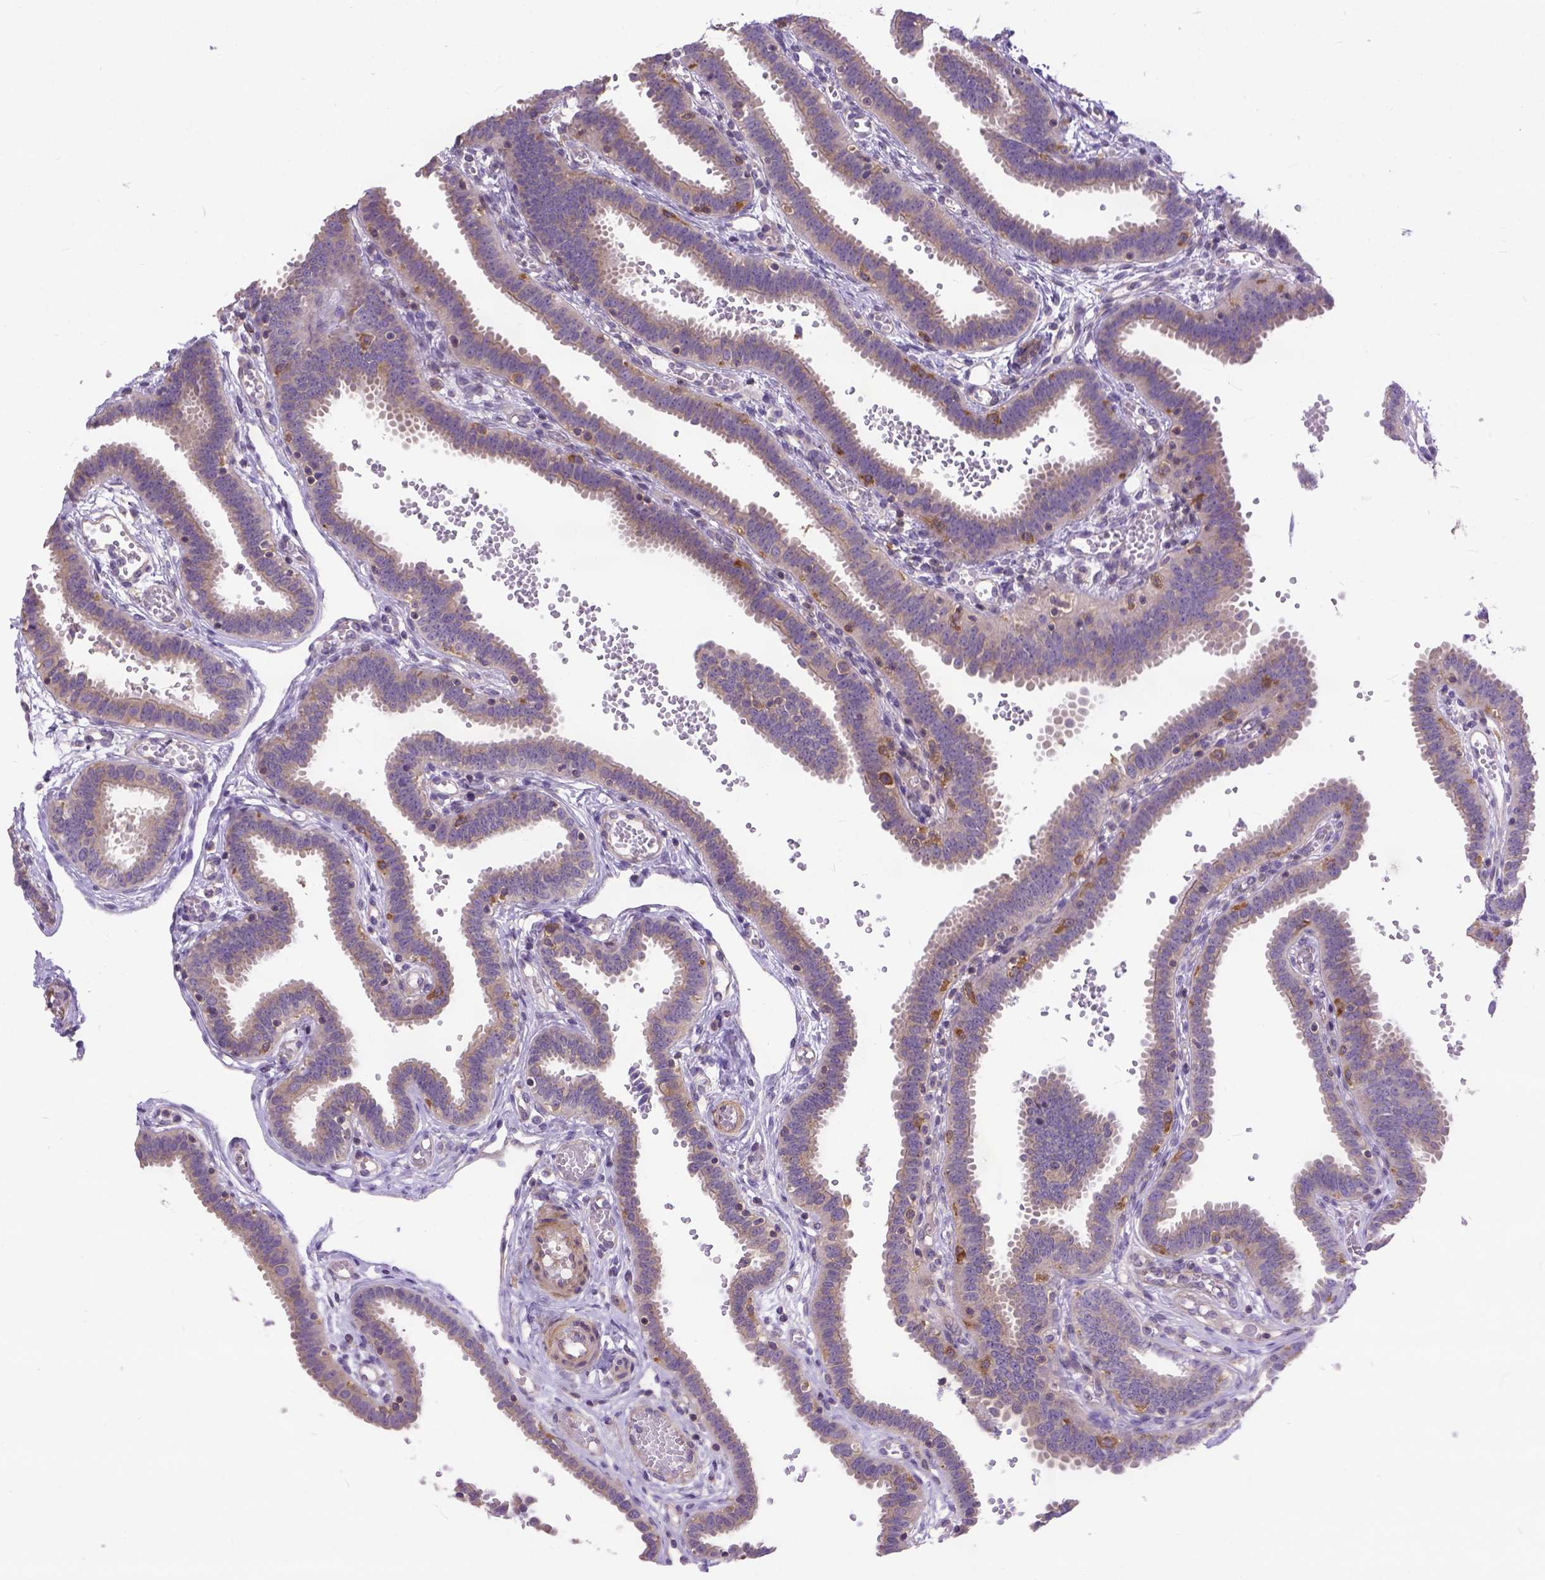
{"staining": {"intensity": "weak", "quantity": "25%-75%", "location": "cytoplasmic/membranous"}, "tissue": "fallopian tube", "cell_type": "Glandular cells", "image_type": "normal", "snomed": [{"axis": "morphology", "description": "Normal tissue, NOS"}, {"axis": "topography", "description": "Fallopian tube"}], "caption": "Immunohistochemistry (IHC) photomicrograph of normal fallopian tube stained for a protein (brown), which demonstrates low levels of weak cytoplasmic/membranous staining in about 25%-75% of glandular cells.", "gene": "BANF2", "patient": {"sex": "female", "age": 37}}